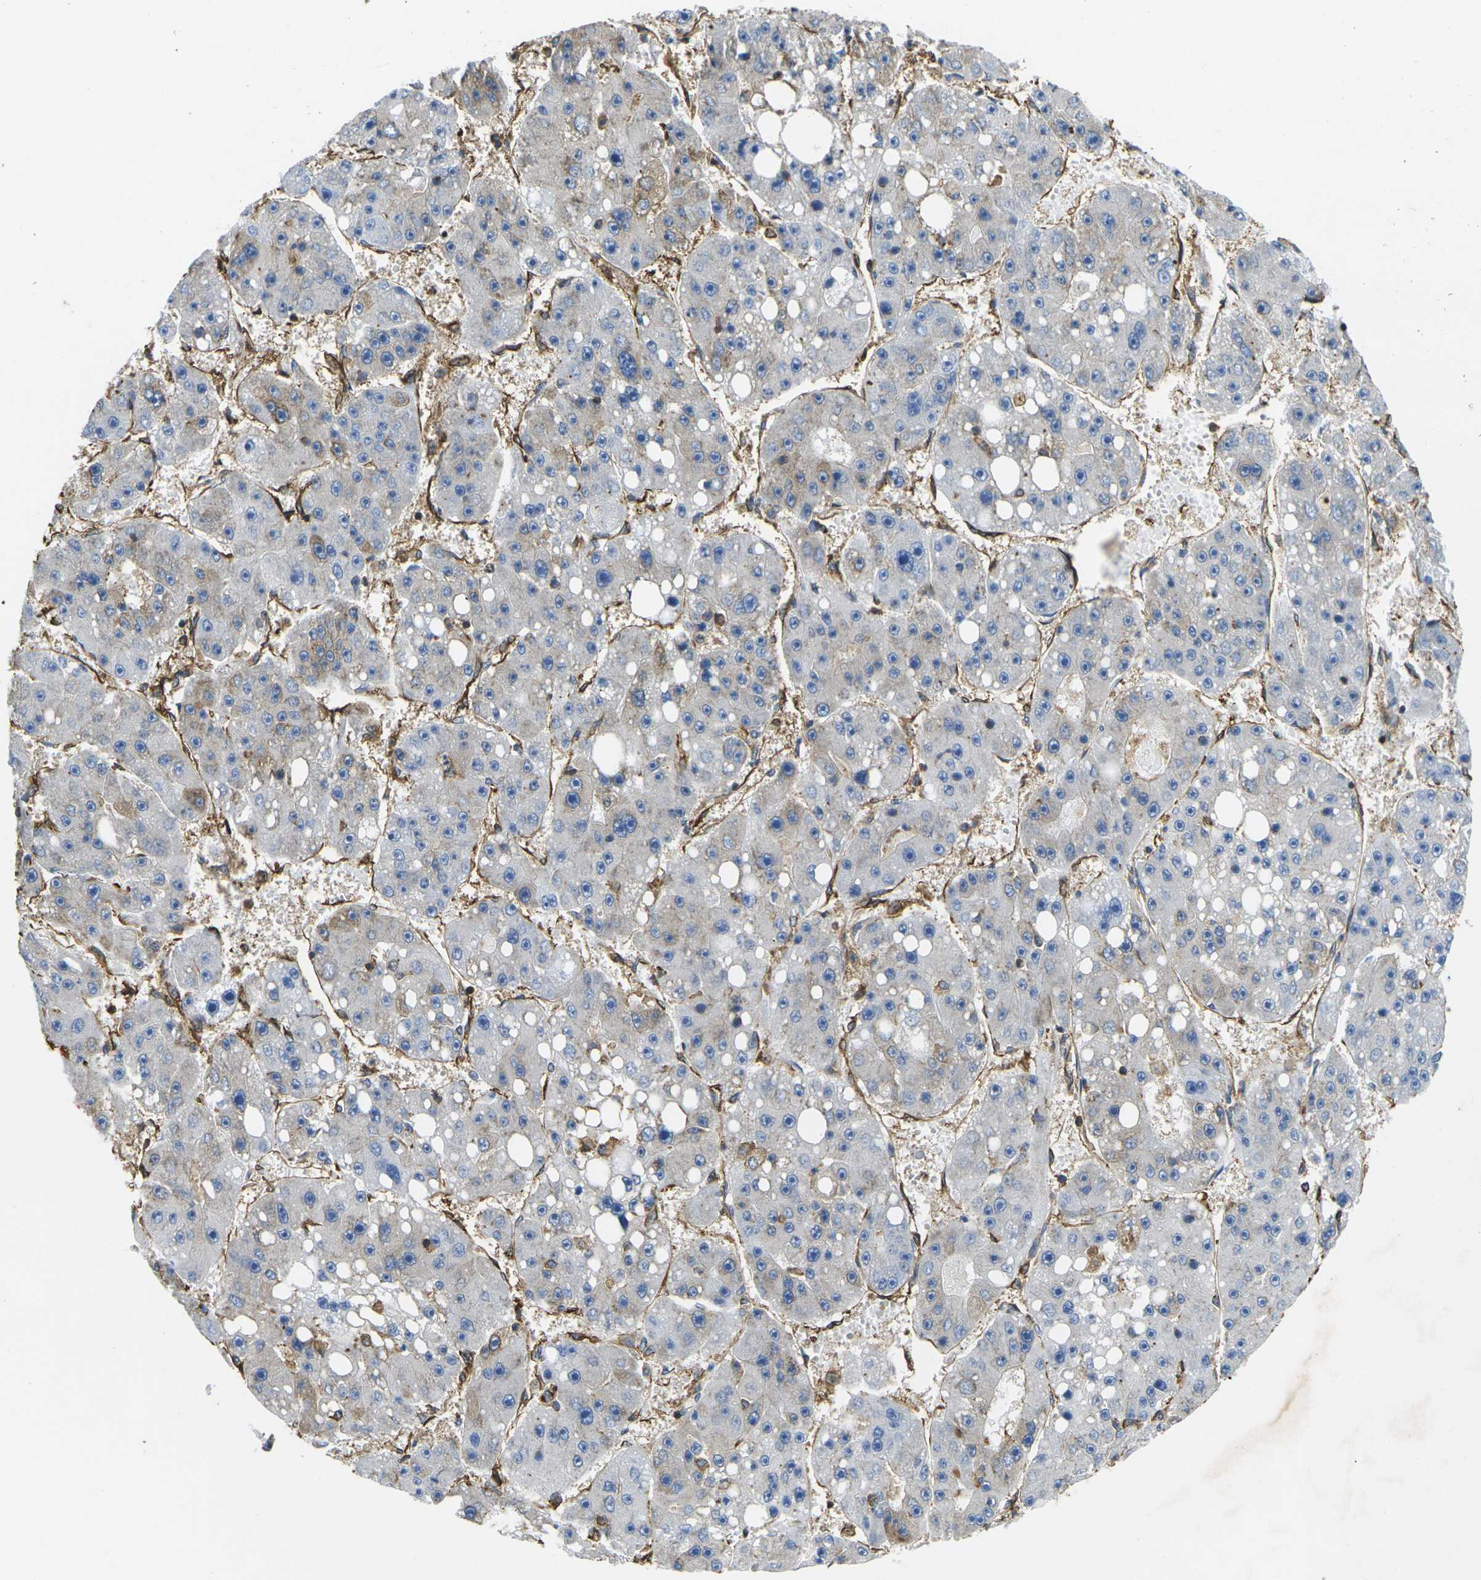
{"staining": {"intensity": "weak", "quantity": "<25%", "location": "cytoplasmic/membranous"}, "tissue": "liver cancer", "cell_type": "Tumor cells", "image_type": "cancer", "snomed": [{"axis": "morphology", "description": "Carcinoma, Hepatocellular, NOS"}, {"axis": "topography", "description": "Liver"}], "caption": "Immunohistochemistry histopathology image of neoplastic tissue: hepatocellular carcinoma (liver) stained with DAB (3,3'-diaminobenzidine) reveals no significant protein expression in tumor cells. The staining is performed using DAB brown chromogen with nuclei counter-stained in using hematoxylin.", "gene": "FAM110D", "patient": {"sex": "female", "age": 61}}